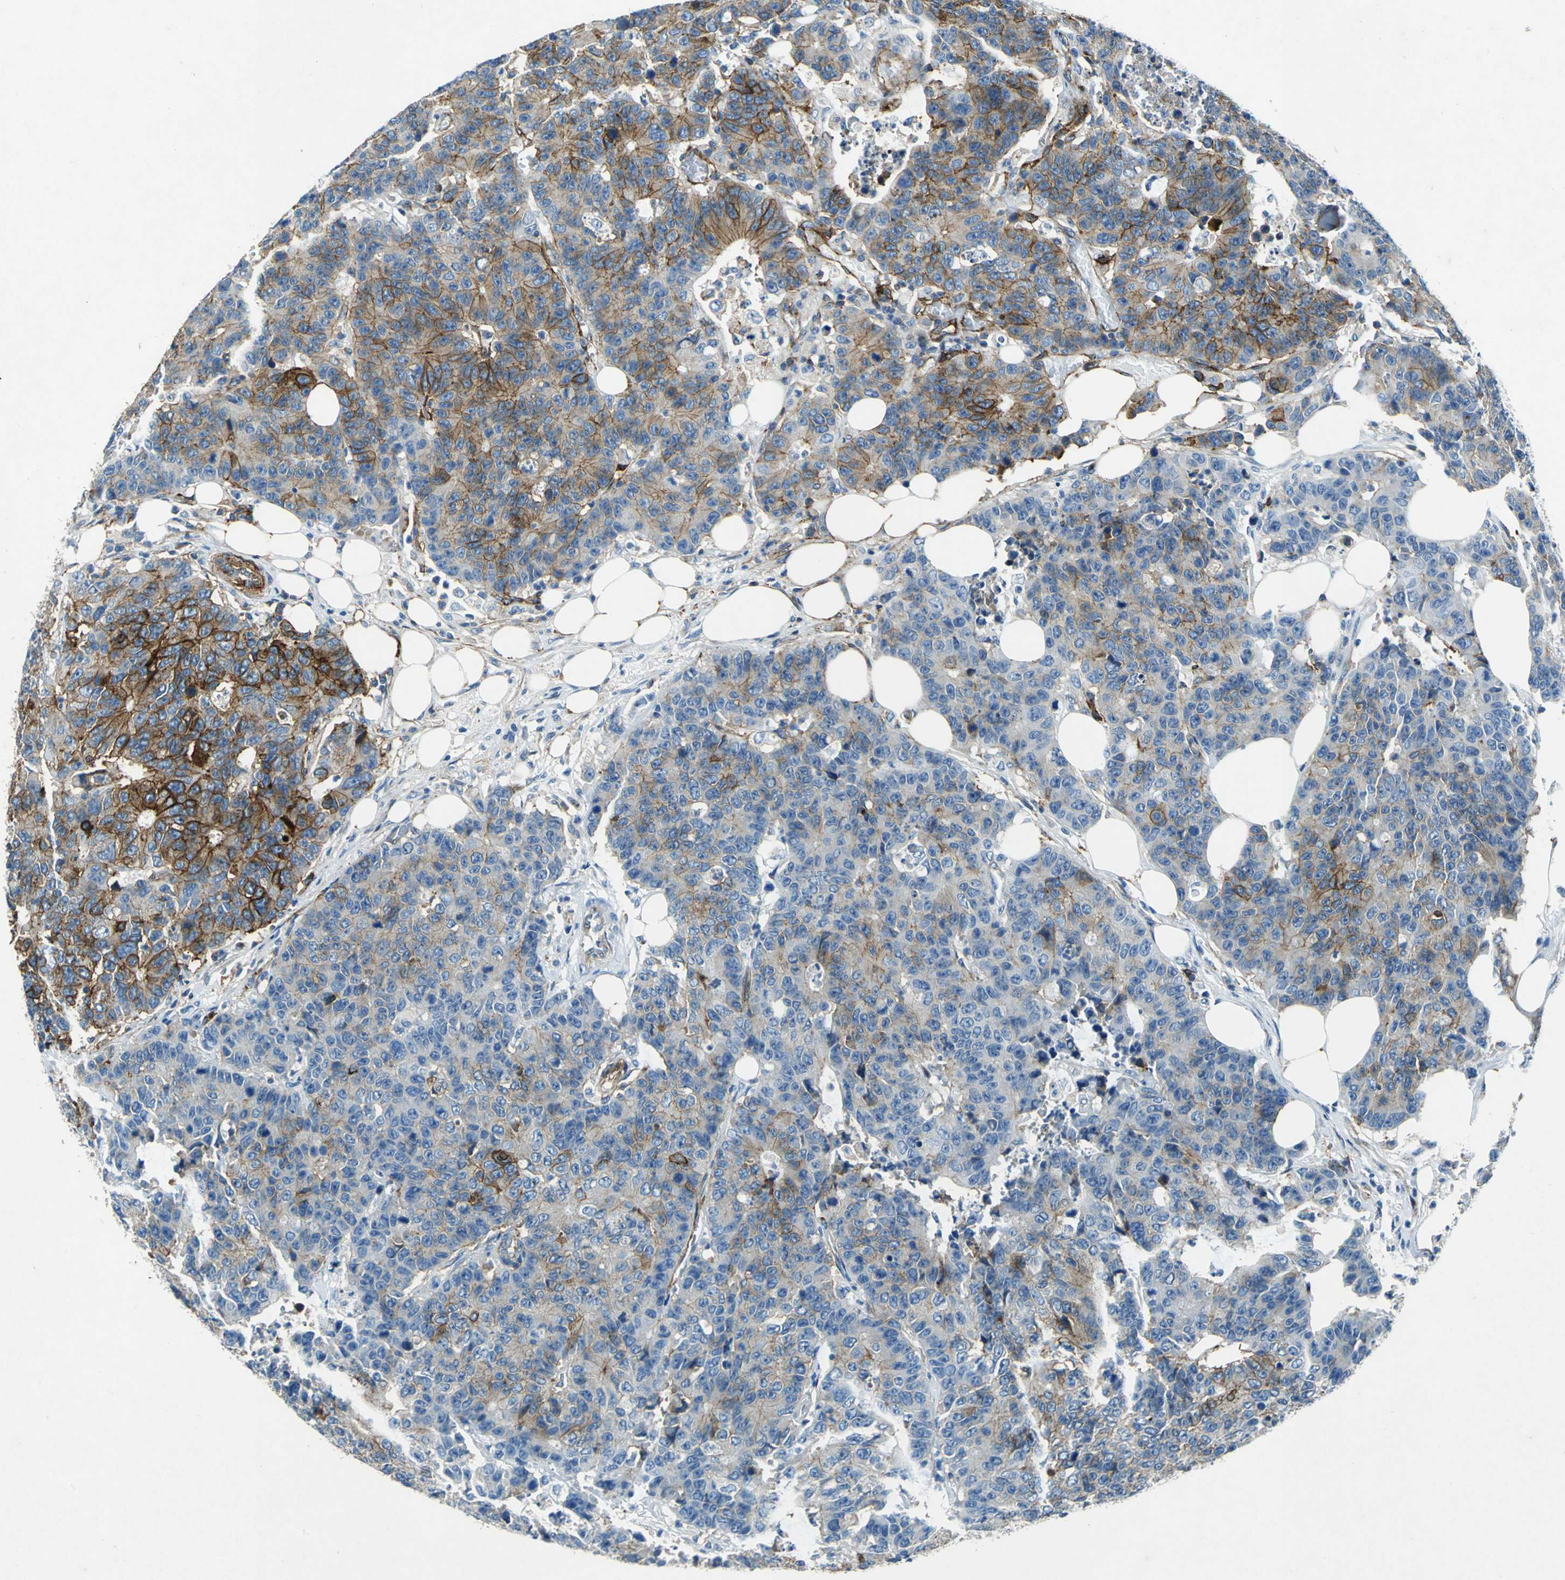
{"staining": {"intensity": "strong", "quantity": "25%-75%", "location": "cytoplasmic/membranous"}, "tissue": "colorectal cancer", "cell_type": "Tumor cells", "image_type": "cancer", "snomed": [{"axis": "morphology", "description": "Adenocarcinoma, NOS"}, {"axis": "topography", "description": "Colon"}], "caption": "The histopathology image exhibits staining of colorectal adenocarcinoma, revealing strong cytoplasmic/membranous protein expression (brown color) within tumor cells. (DAB = brown stain, brightfield microscopy at high magnification).", "gene": "RPS13", "patient": {"sex": "female", "age": 86}}